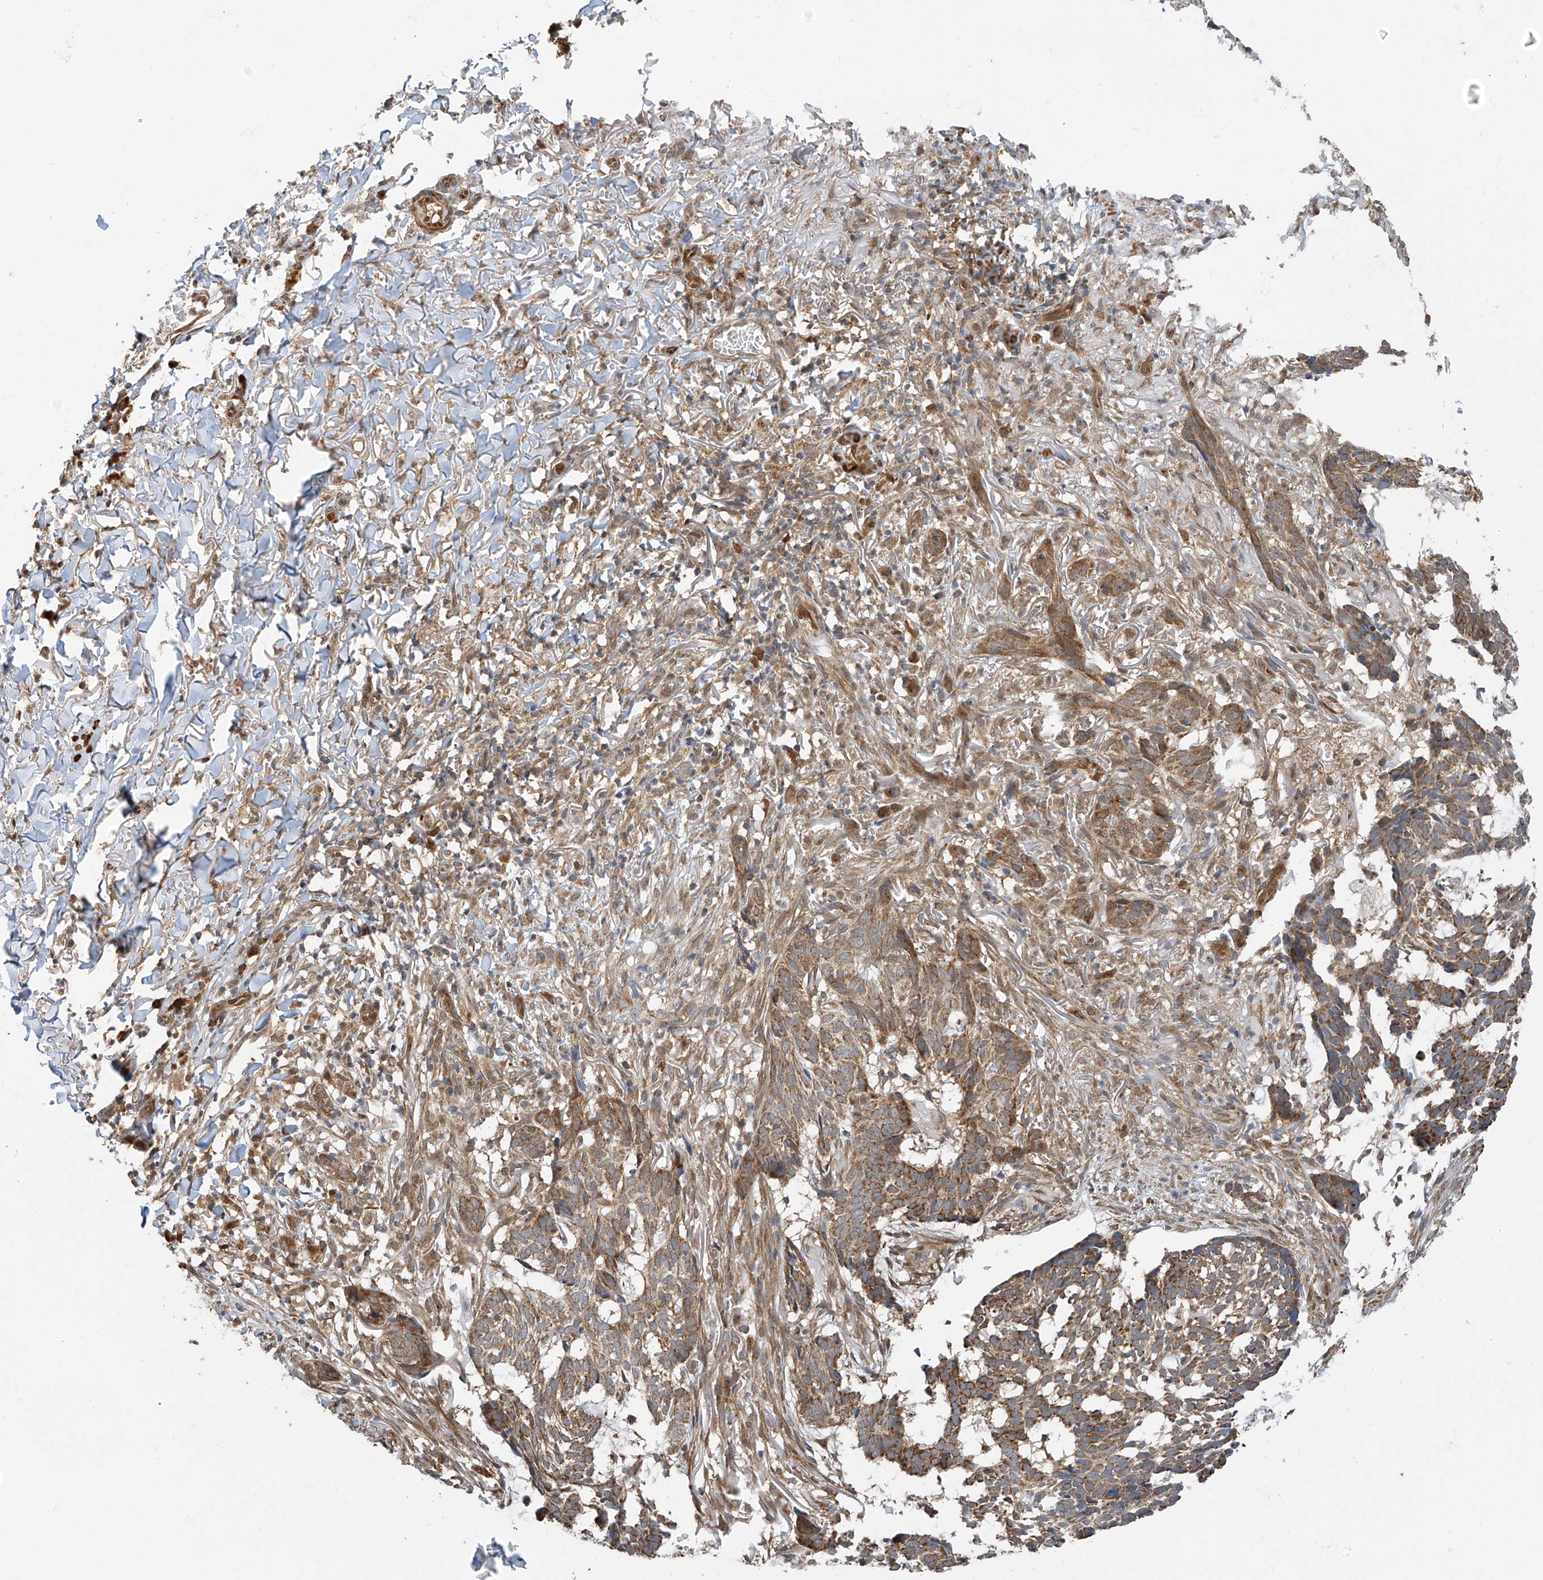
{"staining": {"intensity": "moderate", "quantity": ">75%", "location": "cytoplasmic/membranous"}, "tissue": "skin cancer", "cell_type": "Tumor cells", "image_type": "cancer", "snomed": [{"axis": "morphology", "description": "Basal cell carcinoma"}, {"axis": "topography", "description": "Skin"}], "caption": "Protein analysis of skin basal cell carcinoma tissue displays moderate cytoplasmic/membranous positivity in about >75% of tumor cells. The staining was performed using DAB (3,3'-diaminobenzidine) to visualize the protein expression in brown, while the nuclei were stained in blue with hematoxylin (Magnification: 20x).", "gene": "PPA2", "patient": {"sex": "male", "age": 85}}